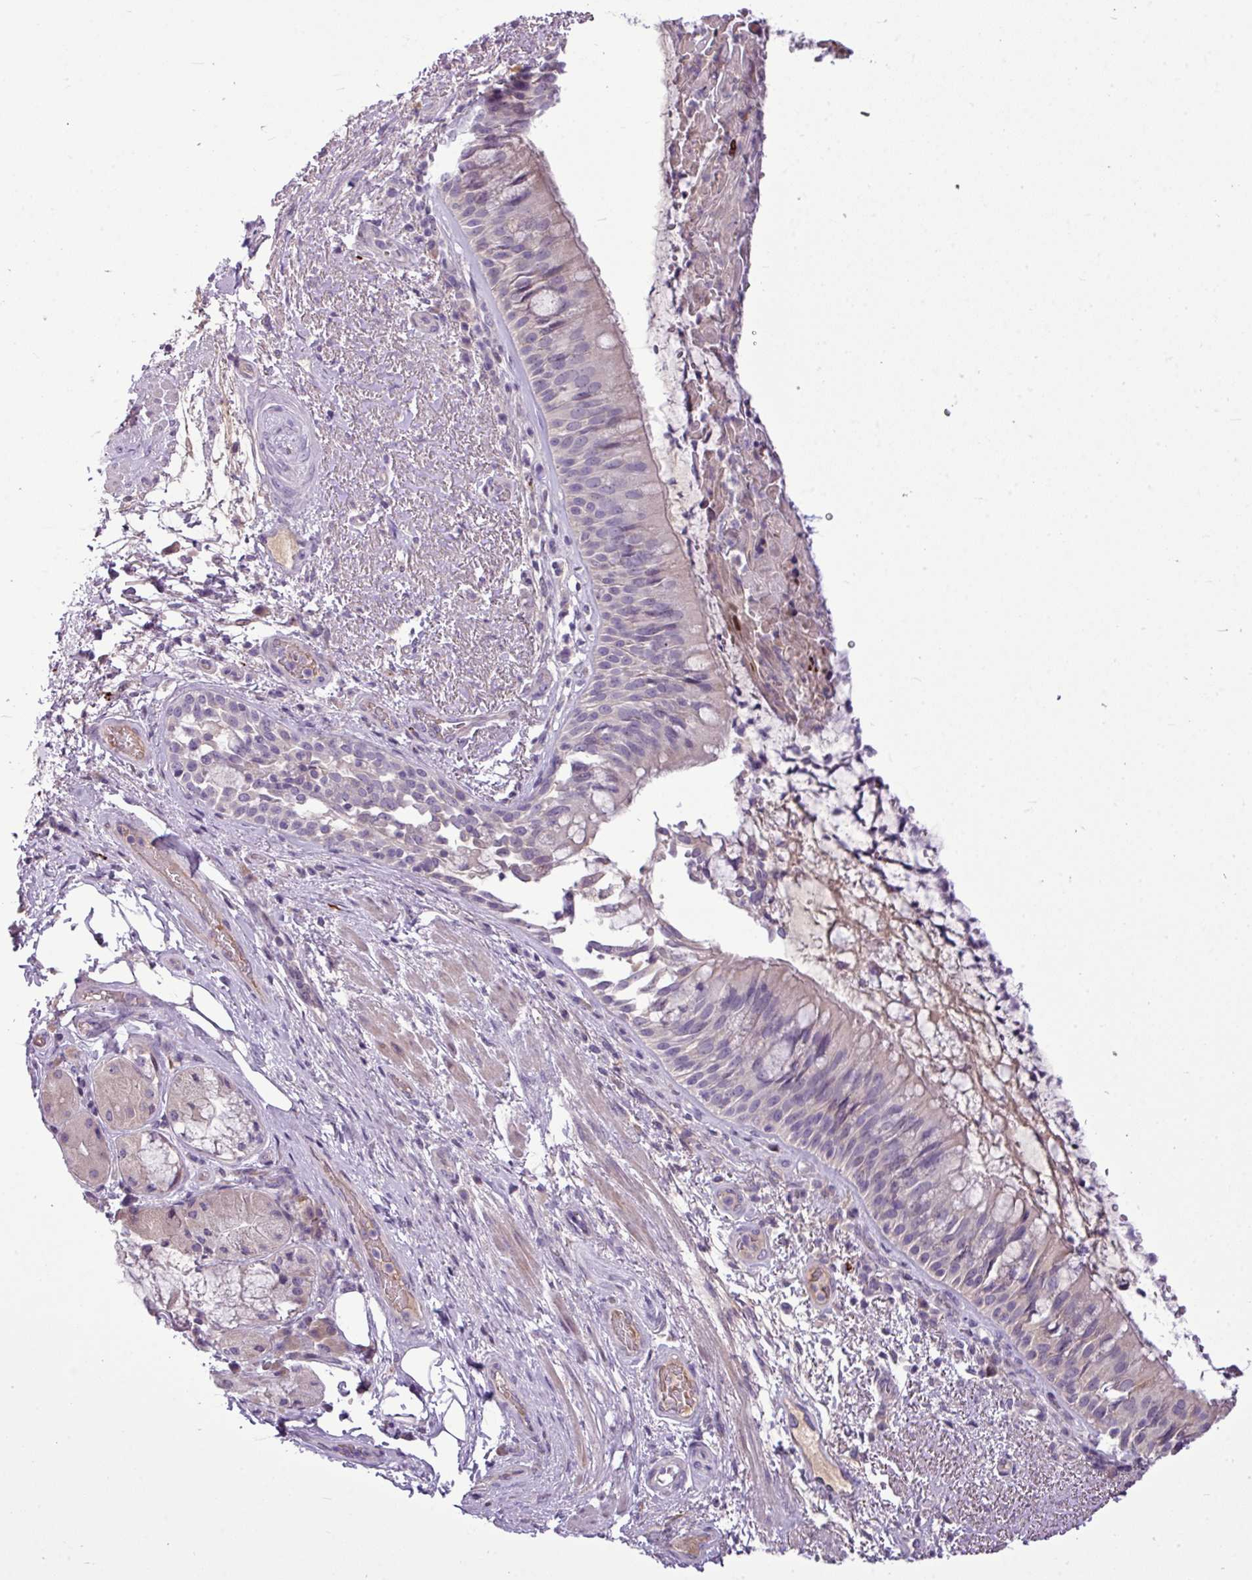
{"staining": {"intensity": "negative", "quantity": "none", "location": "none"}, "tissue": "bronchus", "cell_type": "Respiratory epithelial cells", "image_type": "normal", "snomed": [{"axis": "morphology", "description": "Normal tissue, NOS"}, {"axis": "topography", "description": "Cartilage tissue"}, {"axis": "topography", "description": "Bronchus"}], "caption": "IHC image of benign bronchus: bronchus stained with DAB (3,3'-diaminobenzidine) shows no significant protein staining in respiratory epithelial cells.", "gene": "IL17A", "patient": {"sex": "male", "age": 63}}